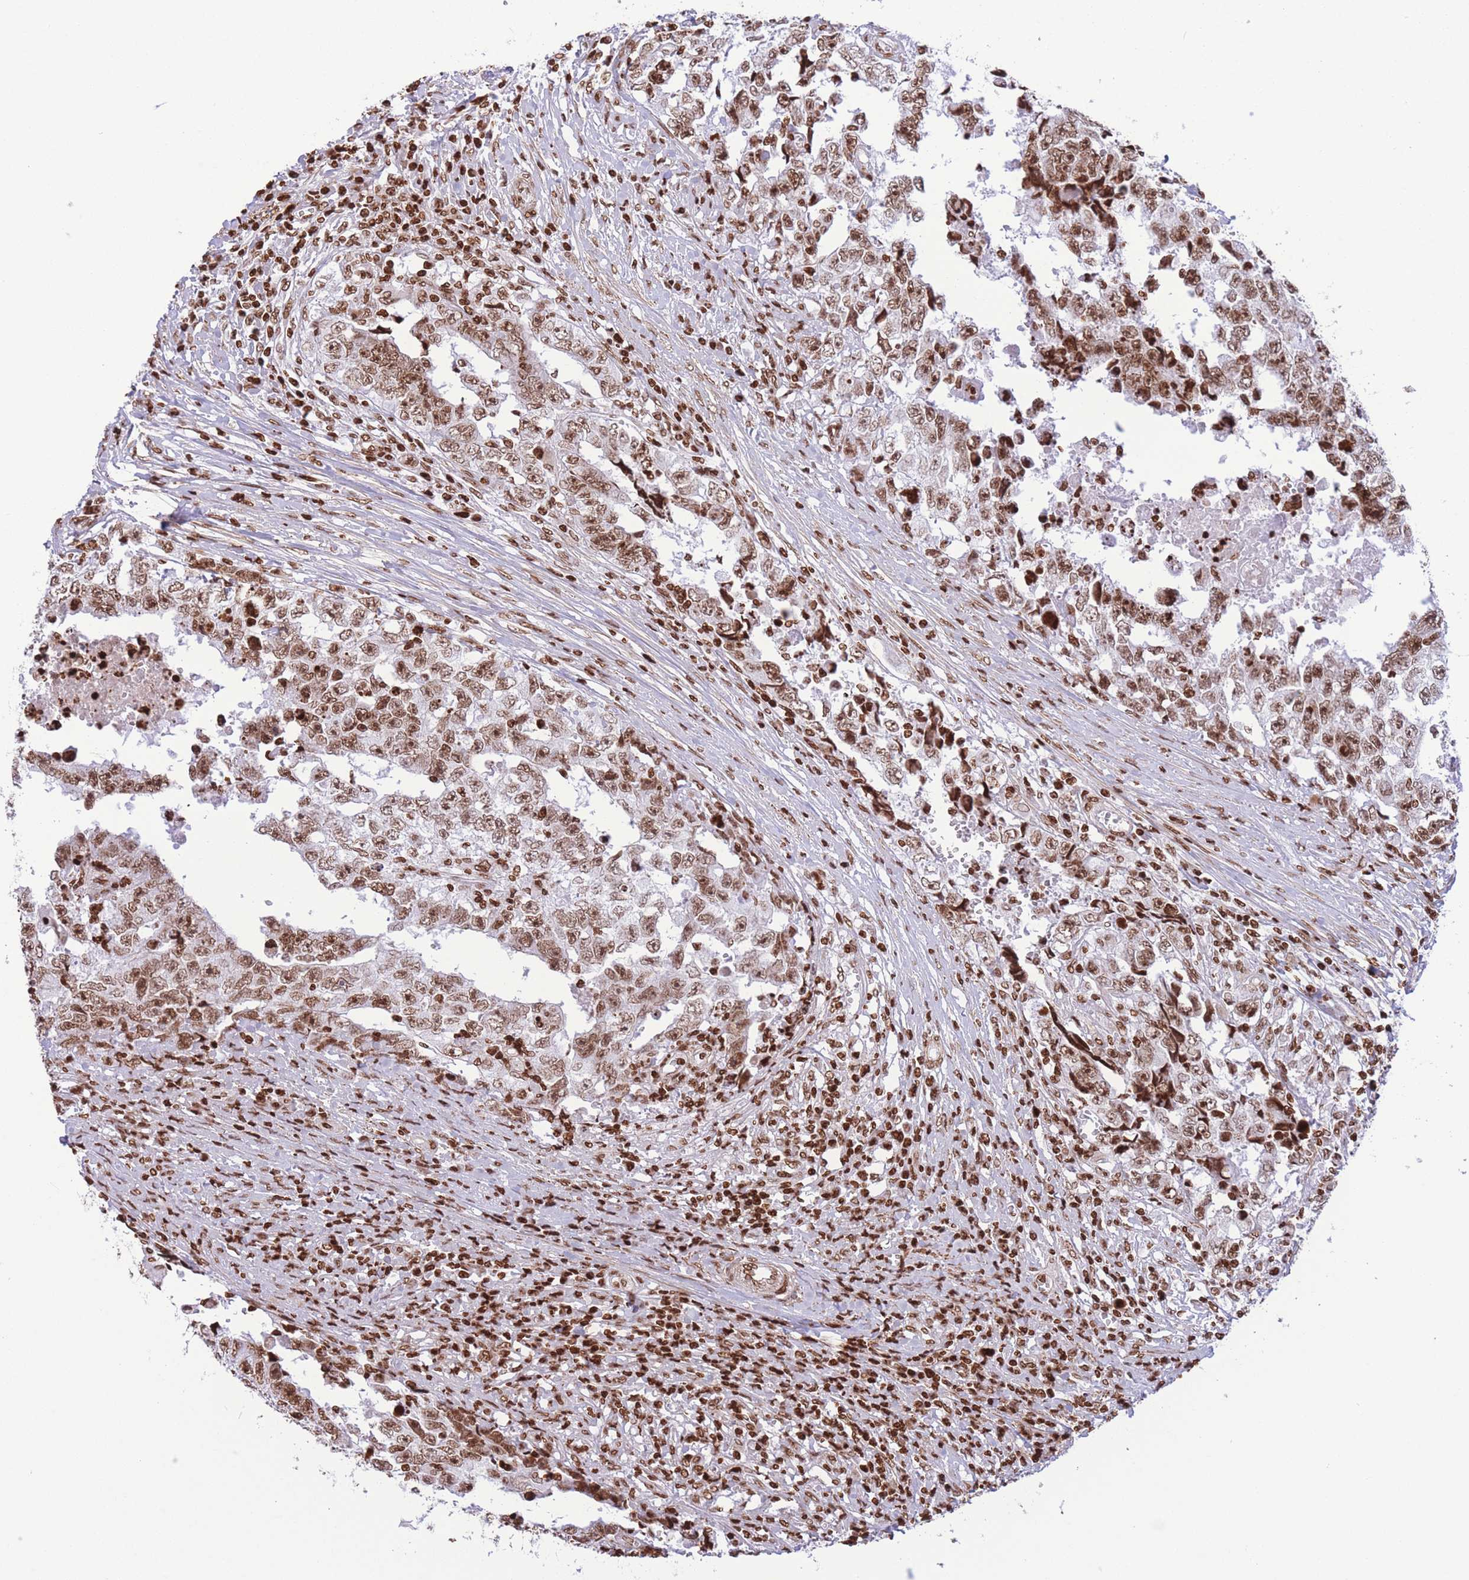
{"staining": {"intensity": "moderate", "quantity": ">75%", "location": "nuclear"}, "tissue": "testis cancer", "cell_type": "Tumor cells", "image_type": "cancer", "snomed": [{"axis": "morphology", "description": "Carcinoma, Embryonal, NOS"}, {"axis": "topography", "description": "Testis"}], "caption": "DAB (3,3'-diaminobenzidine) immunohistochemical staining of testis cancer exhibits moderate nuclear protein expression in approximately >75% of tumor cells.", "gene": "H2BC11", "patient": {"sex": "male", "age": 25}}